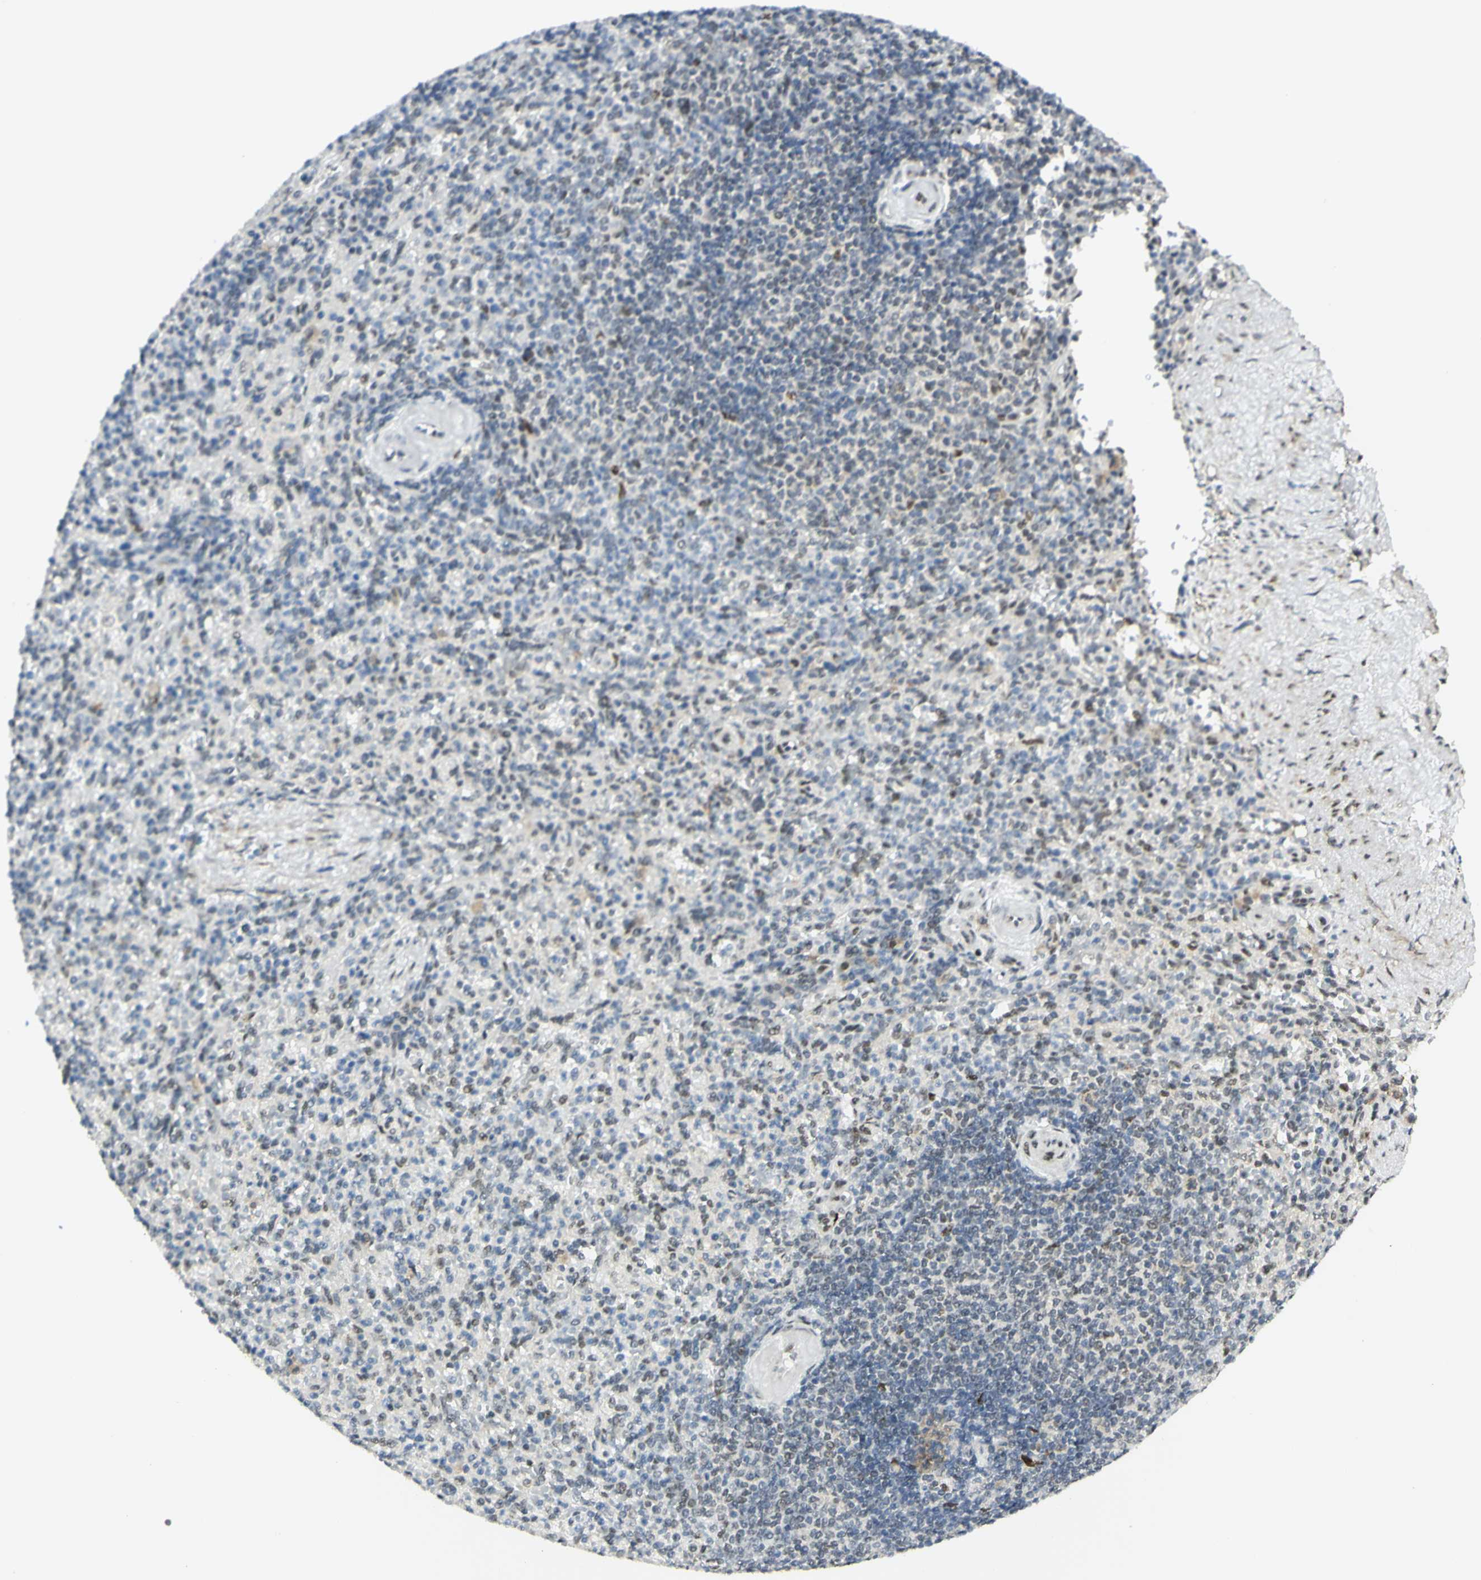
{"staining": {"intensity": "weak", "quantity": "25%-75%", "location": "nuclear"}, "tissue": "spleen", "cell_type": "Cells in red pulp", "image_type": "normal", "snomed": [{"axis": "morphology", "description": "Normal tissue, NOS"}, {"axis": "topography", "description": "Spleen"}], "caption": "Unremarkable spleen was stained to show a protein in brown. There is low levels of weak nuclear expression in approximately 25%-75% of cells in red pulp. Nuclei are stained in blue.", "gene": "DDX1", "patient": {"sex": "female", "age": 74}}